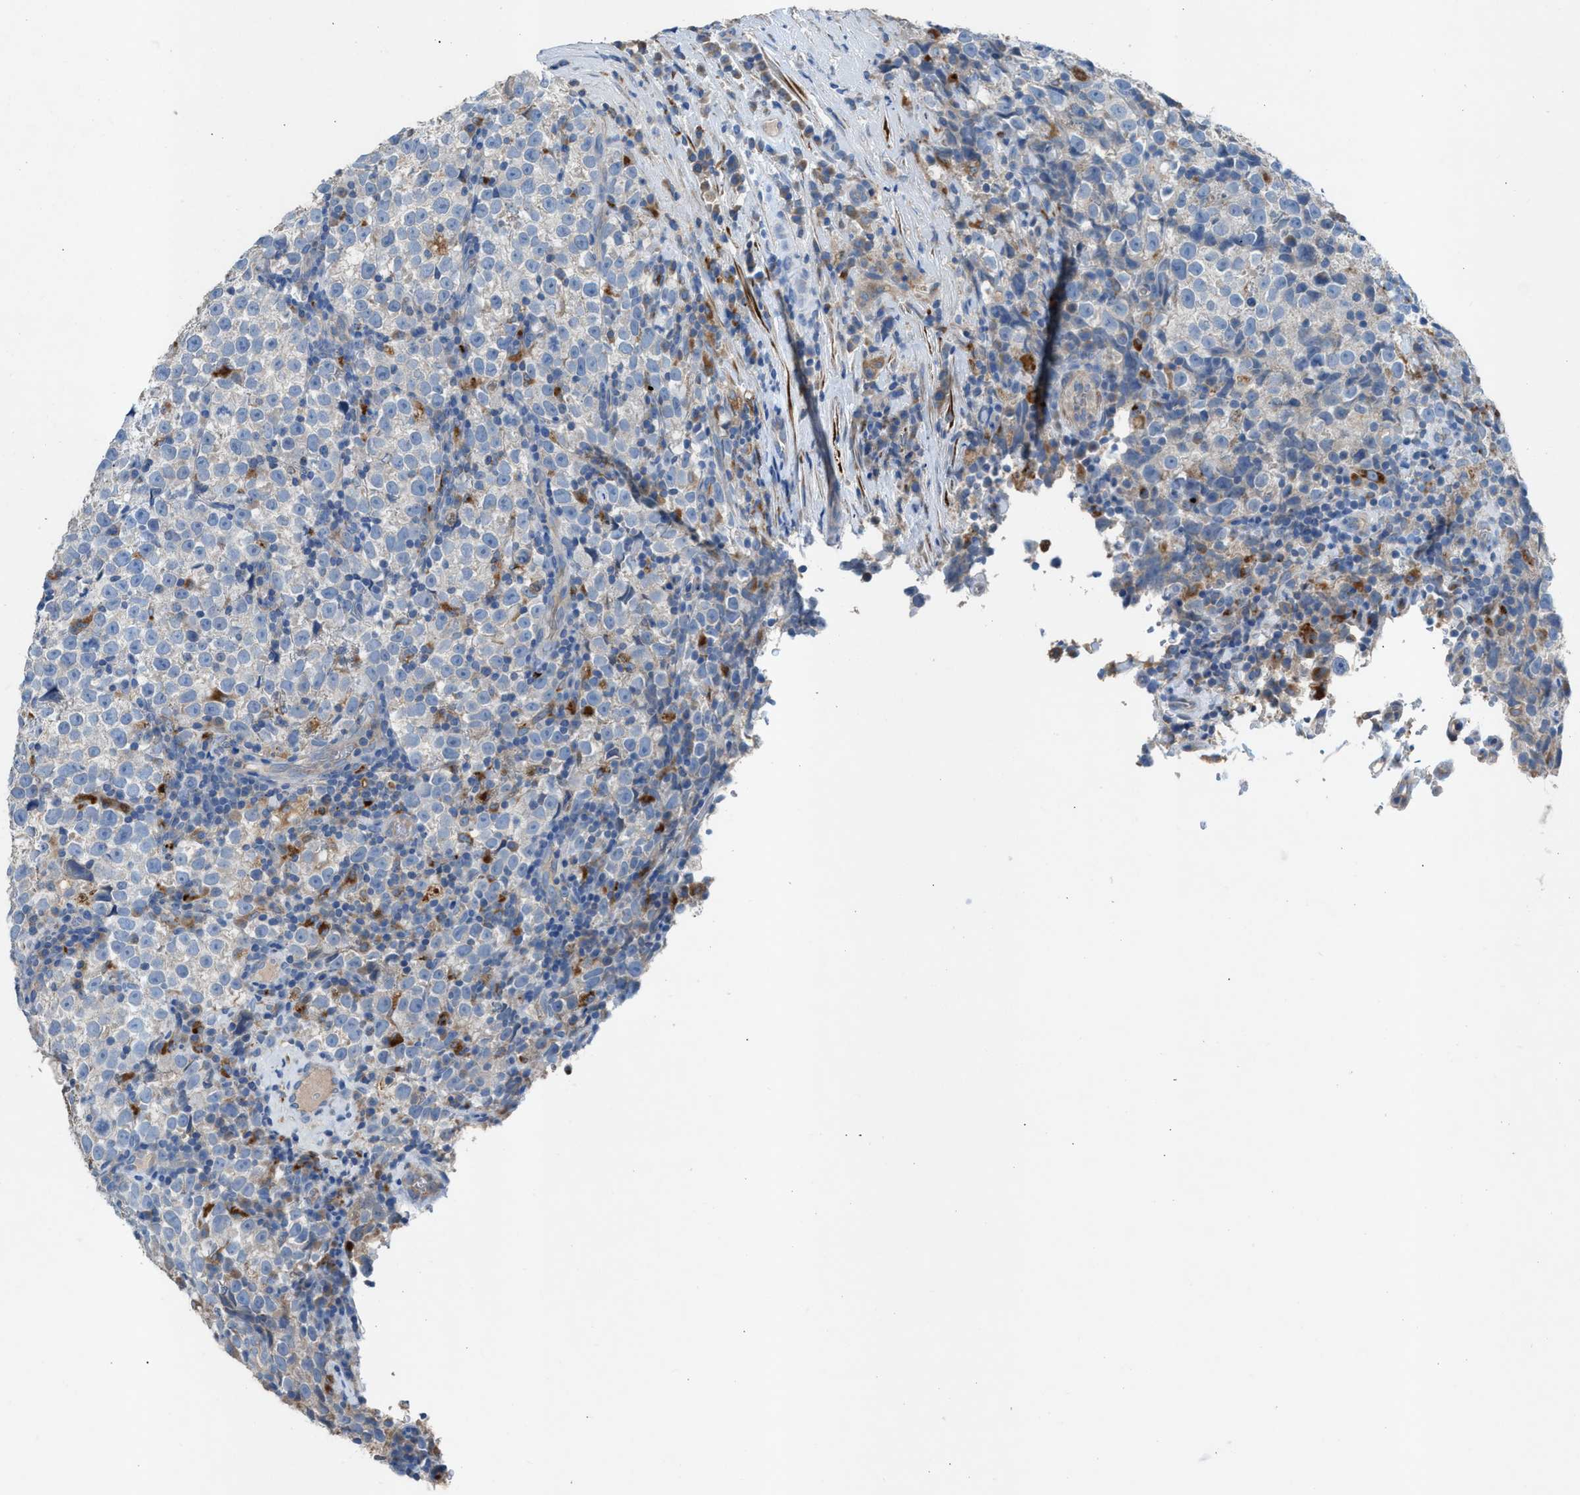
{"staining": {"intensity": "negative", "quantity": "none", "location": "none"}, "tissue": "testis cancer", "cell_type": "Tumor cells", "image_type": "cancer", "snomed": [{"axis": "morphology", "description": "Normal tissue, NOS"}, {"axis": "morphology", "description": "Seminoma, NOS"}, {"axis": "topography", "description": "Testis"}], "caption": "IHC image of neoplastic tissue: human seminoma (testis) stained with DAB shows no significant protein expression in tumor cells. Brightfield microscopy of immunohistochemistry (IHC) stained with DAB (brown) and hematoxylin (blue), captured at high magnification.", "gene": "AOAH", "patient": {"sex": "male", "age": 43}}